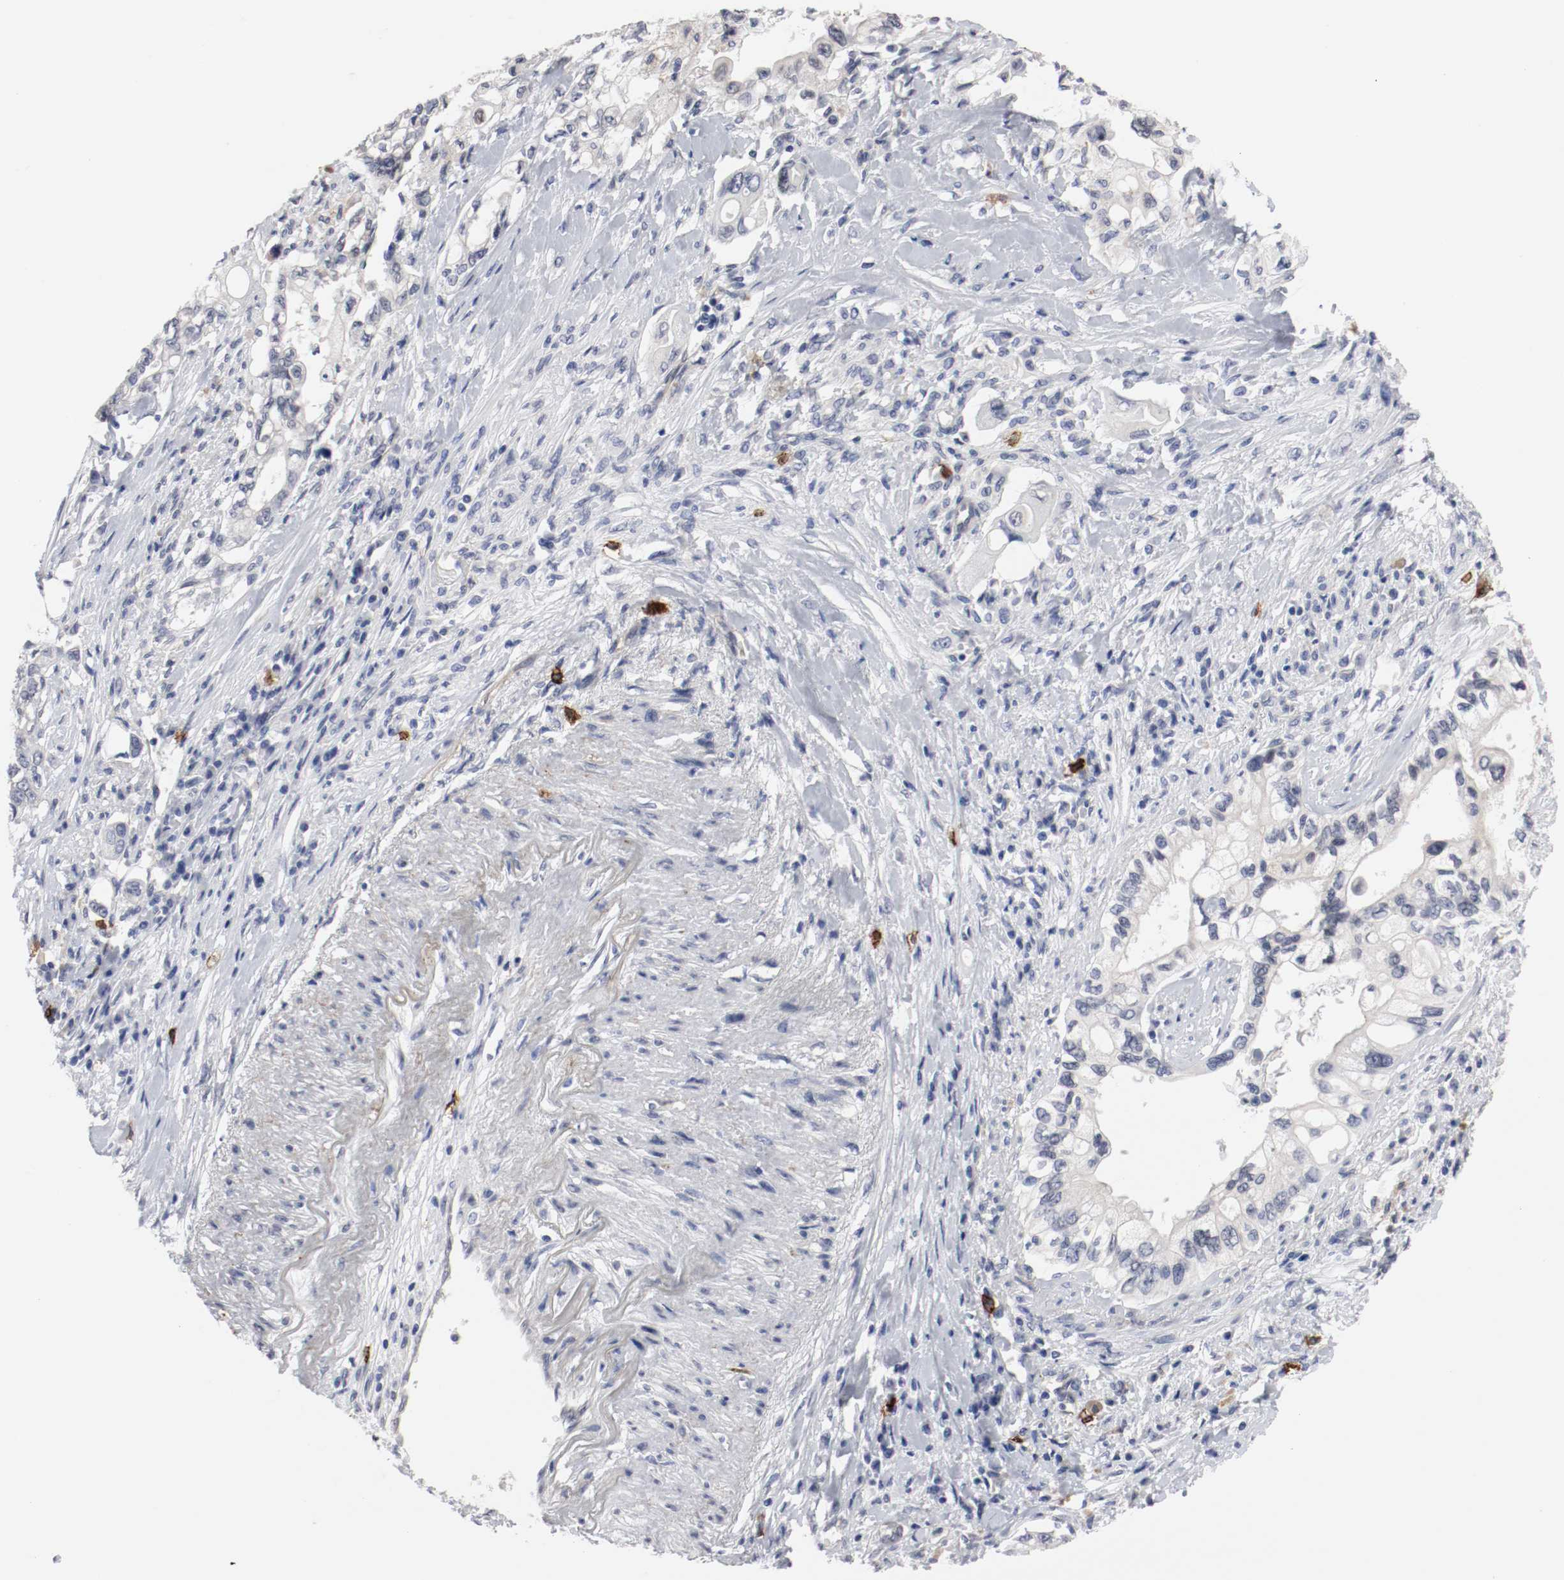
{"staining": {"intensity": "negative", "quantity": "none", "location": "none"}, "tissue": "pancreatic cancer", "cell_type": "Tumor cells", "image_type": "cancer", "snomed": [{"axis": "morphology", "description": "Normal tissue, NOS"}, {"axis": "topography", "description": "Pancreas"}], "caption": "The micrograph exhibits no significant positivity in tumor cells of pancreatic cancer. (DAB IHC with hematoxylin counter stain).", "gene": "KIT", "patient": {"sex": "male", "age": 42}}